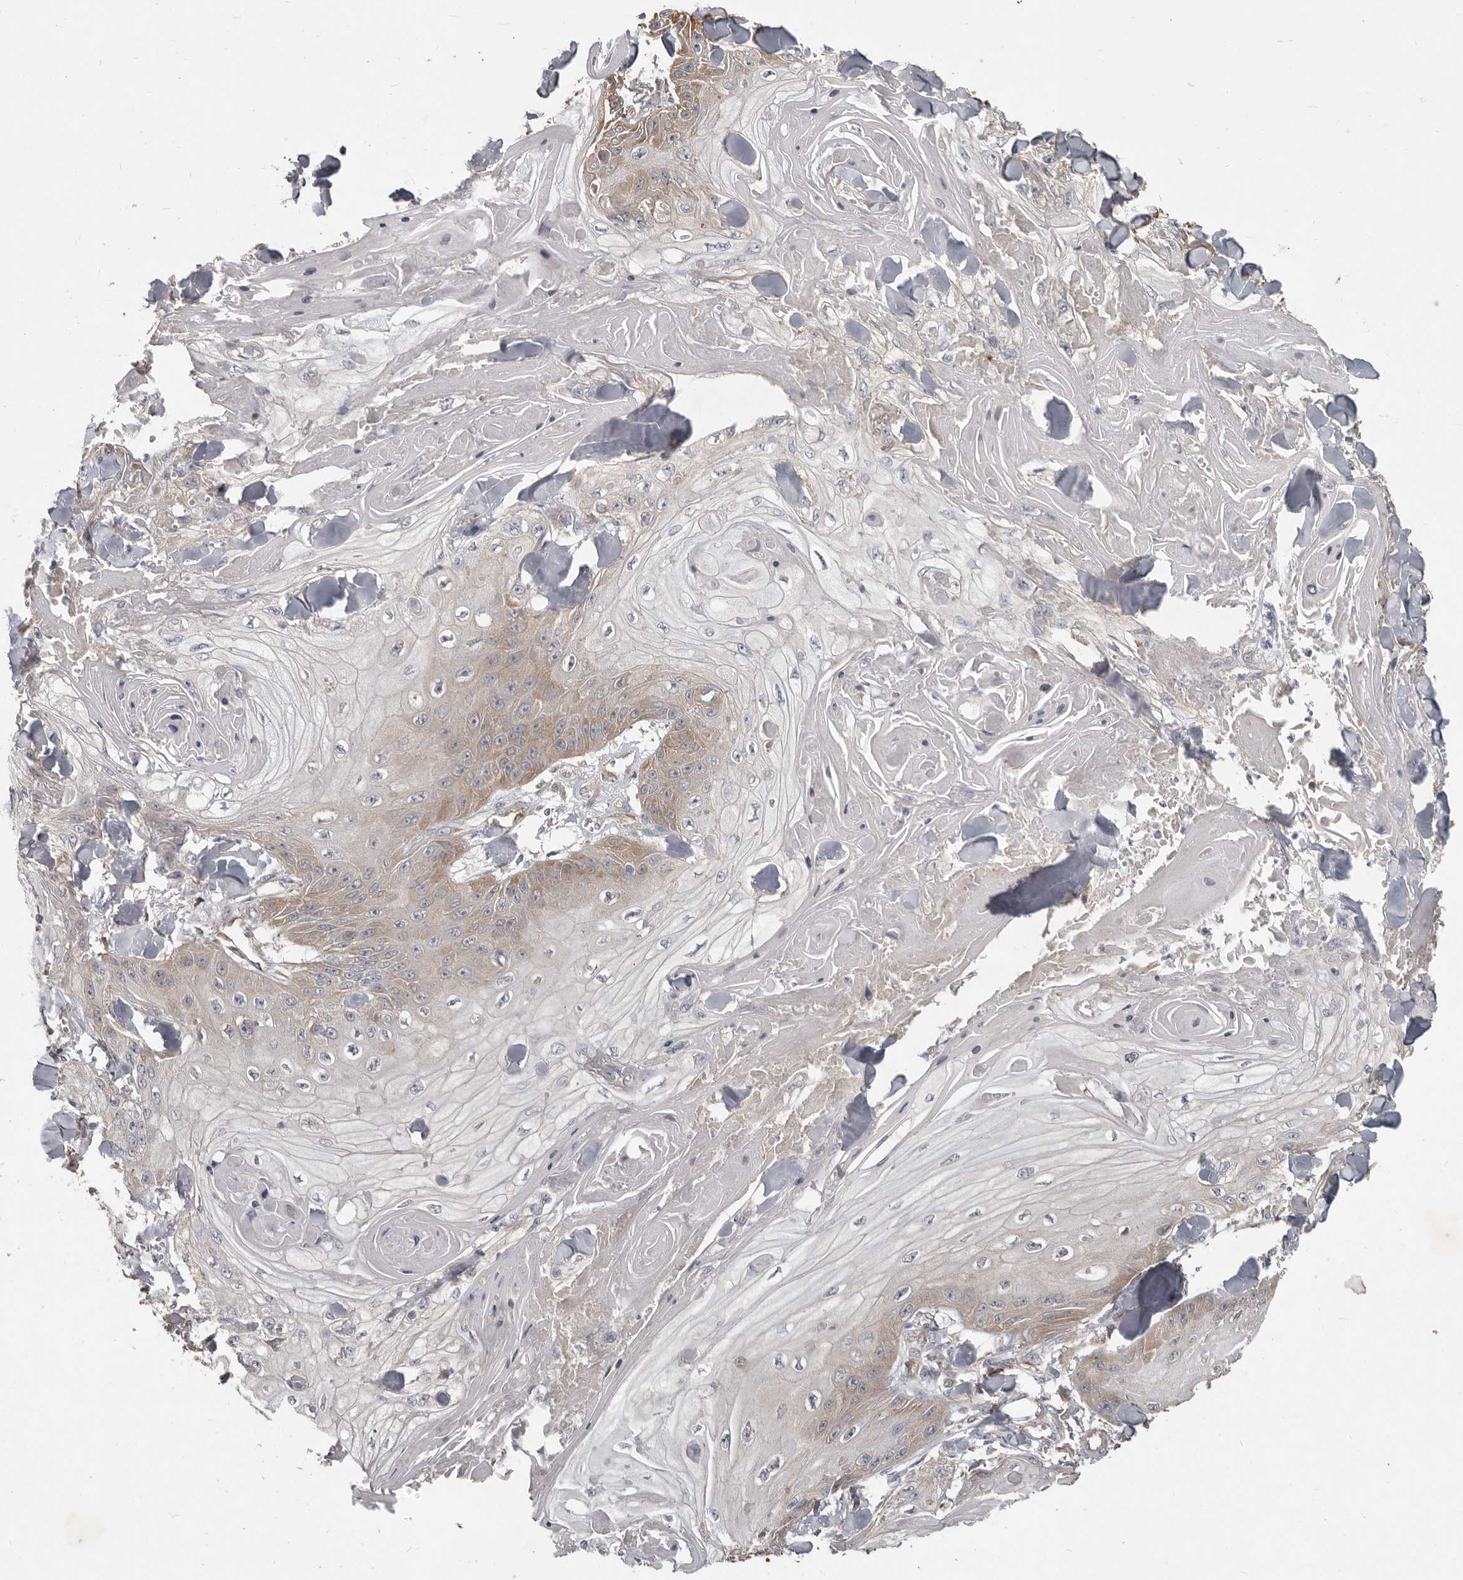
{"staining": {"intensity": "moderate", "quantity": "25%-75%", "location": "cytoplasmic/membranous"}, "tissue": "skin cancer", "cell_type": "Tumor cells", "image_type": "cancer", "snomed": [{"axis": "morphology", "description": "Squamous cell carcinoma, NOS"}, {"axis": "topography", "description": "Skin"}], "caption": "Immunohistochemistry (IHC) of skin cancer reveals medium levels of moderate cytoplasmic/membranous positivity in approximately 25%-75% of tumor cells.", "gene": "AKNAD1", "patient": {"sex": "male", "age": 74}}